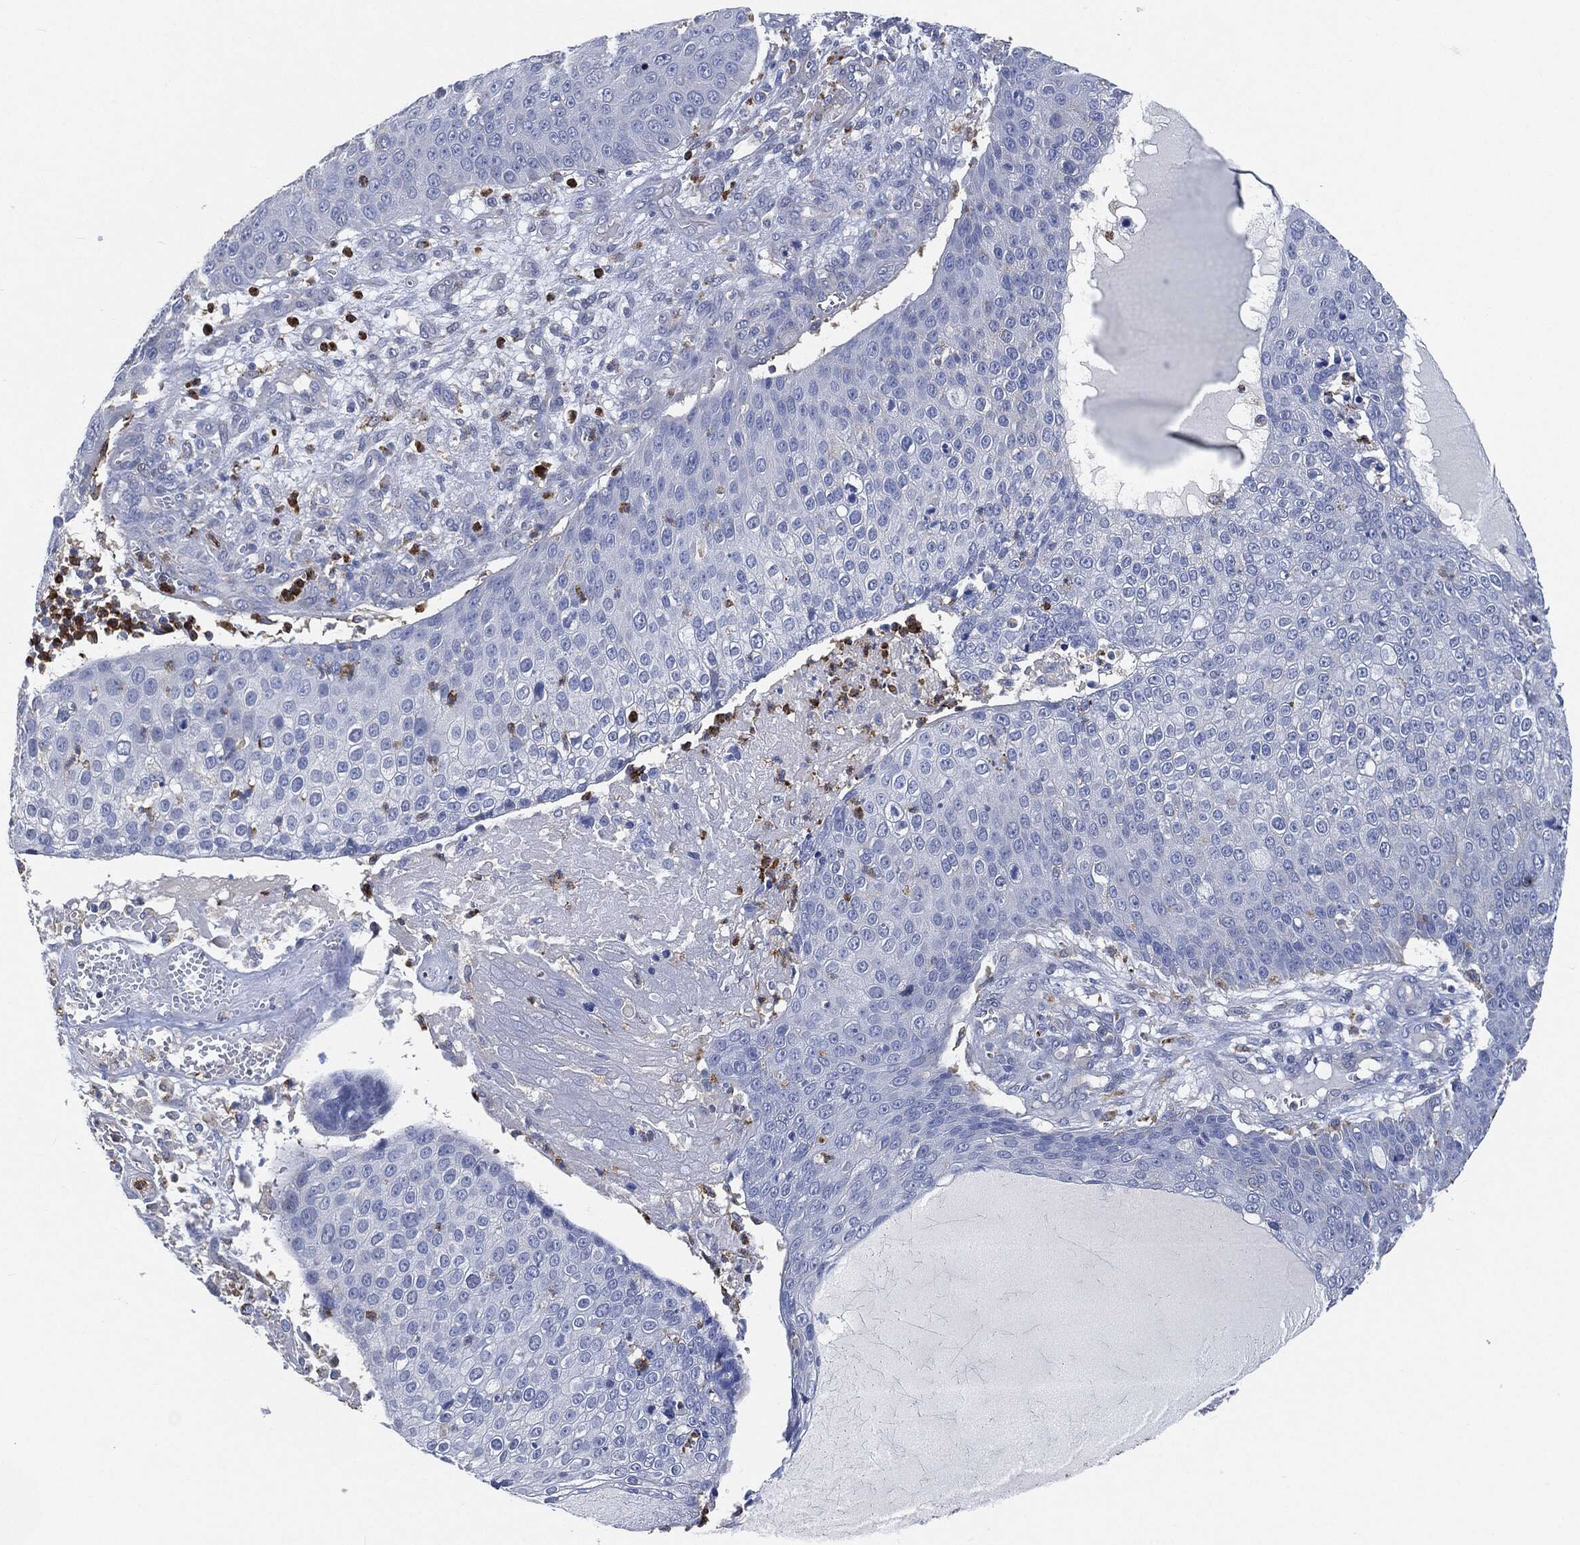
{"staining": {"intensity": "negative", "quantity": "none", "location": "none"}, "tissue": "skin cancer", "cell_type": "Tumor cells", "image_type": "cancer", "snomed": [{"axis": "morphology", "description": "Squamous cell carcinoma, NOS"}, {"axis": "topography", "description": "Skin"}], "caption": "This micrograph is of skin squamous cell carcinoma stained with immunohistochemistry to label a protein in brown with the nuclei are counter-stained blue. There is no positivity in tumor cells. (DAB (3,3'-diaminobenzidine) immunohistochemistry (IHC), high magnification).", "gene": "VSIG4", "patient": {"sex": "male", "age": 71}}